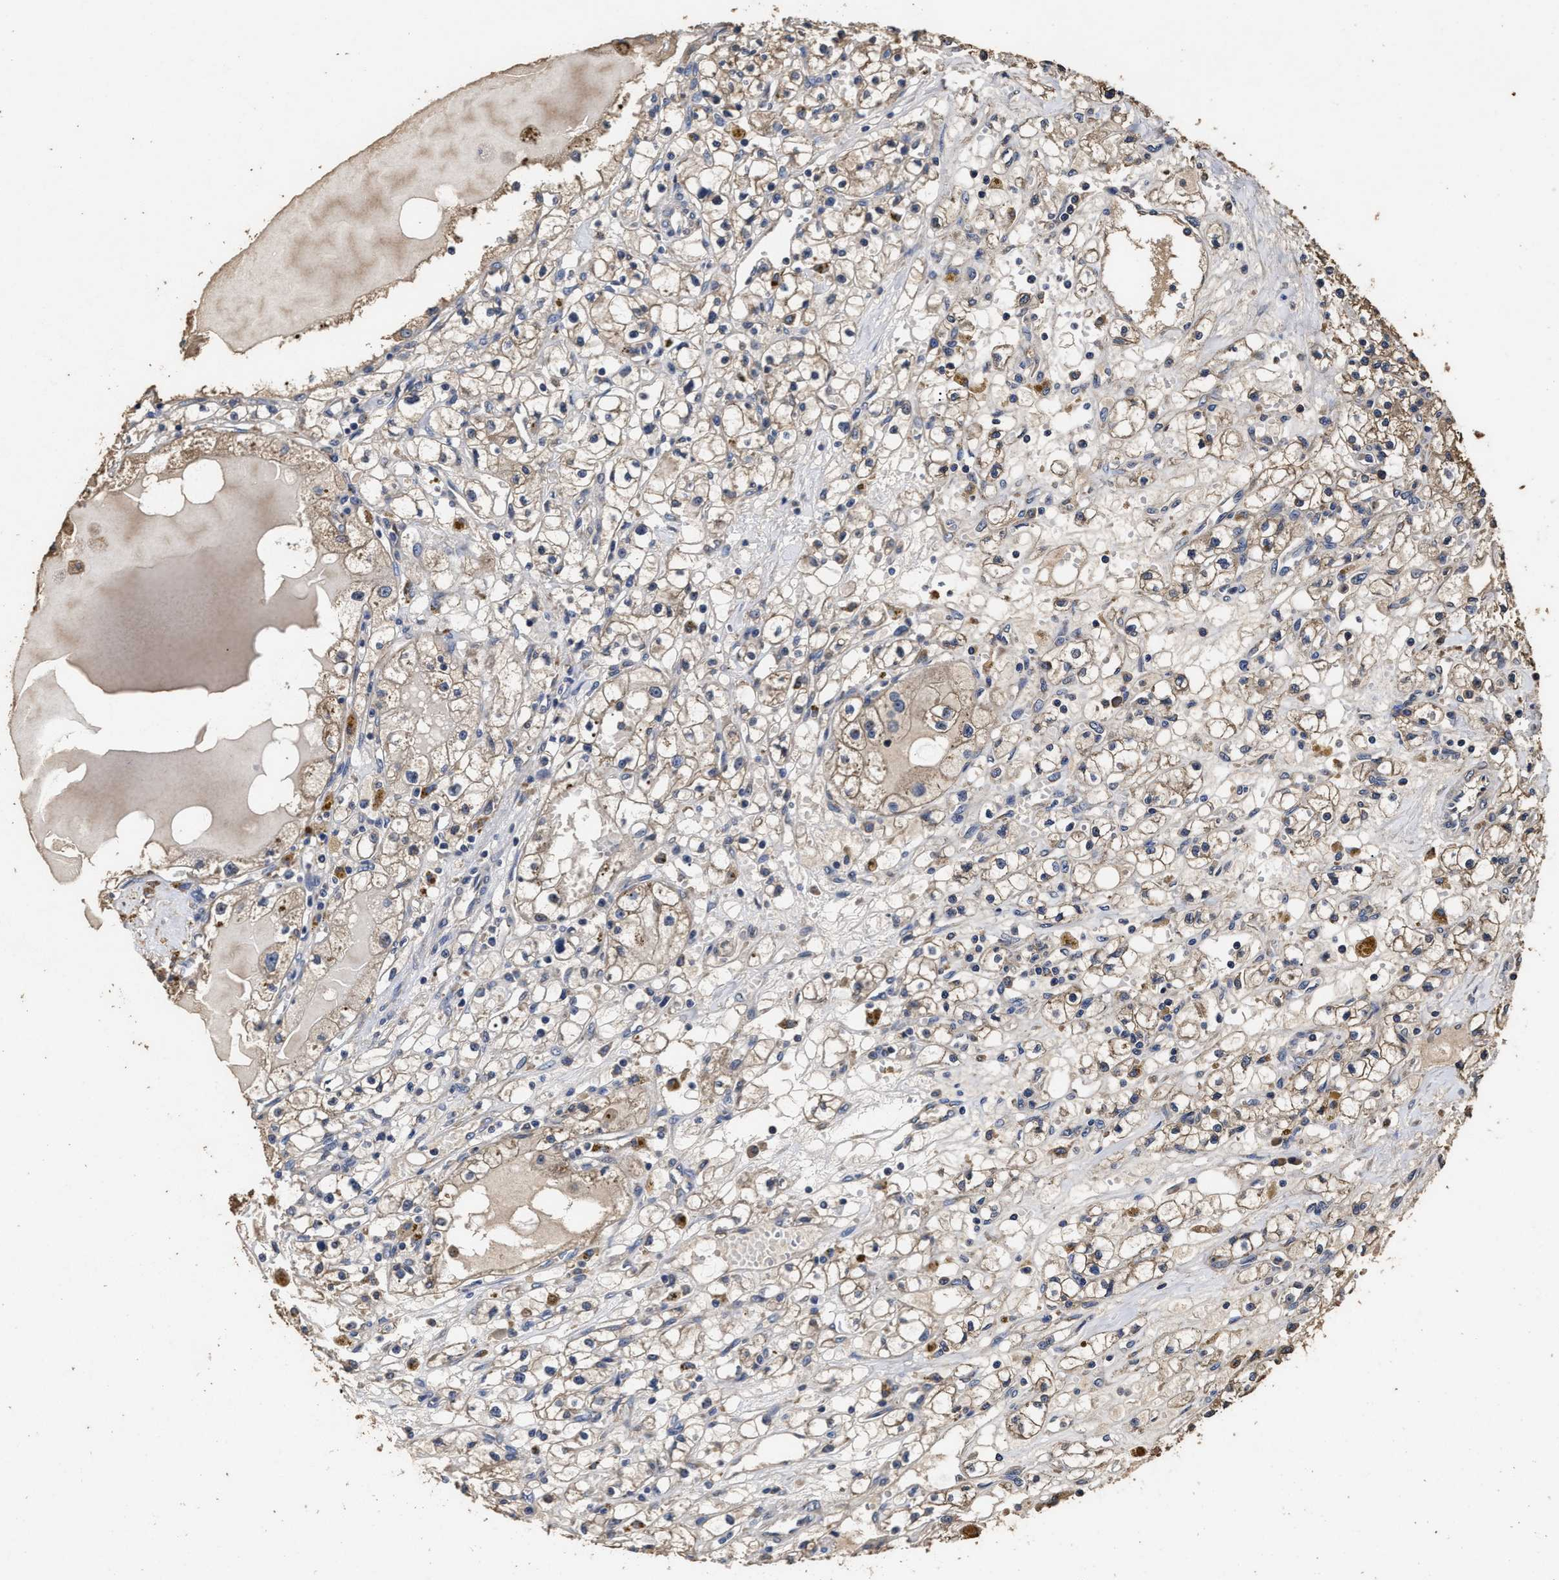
{"staining": {"intensity": "weak", "quantity": ">75%", "location": "cytoplasmic/membranous"}, "tissue": "renal cancer", "cell_type": "Tumor cells", "image_type": "cancer", "snomed": [{"axis": "morphology", "description": "Adenocarcinoma, NOS"}, {"axis": "topography", "description": "Kidney"}], "caption": "Protein expression analysis of renal cancer reveals weak cytoplasmic/membranous expression in about >75% of tumor cells.", "gene": "PPM1K", "patient": {"sex": "male", "age": 56}}